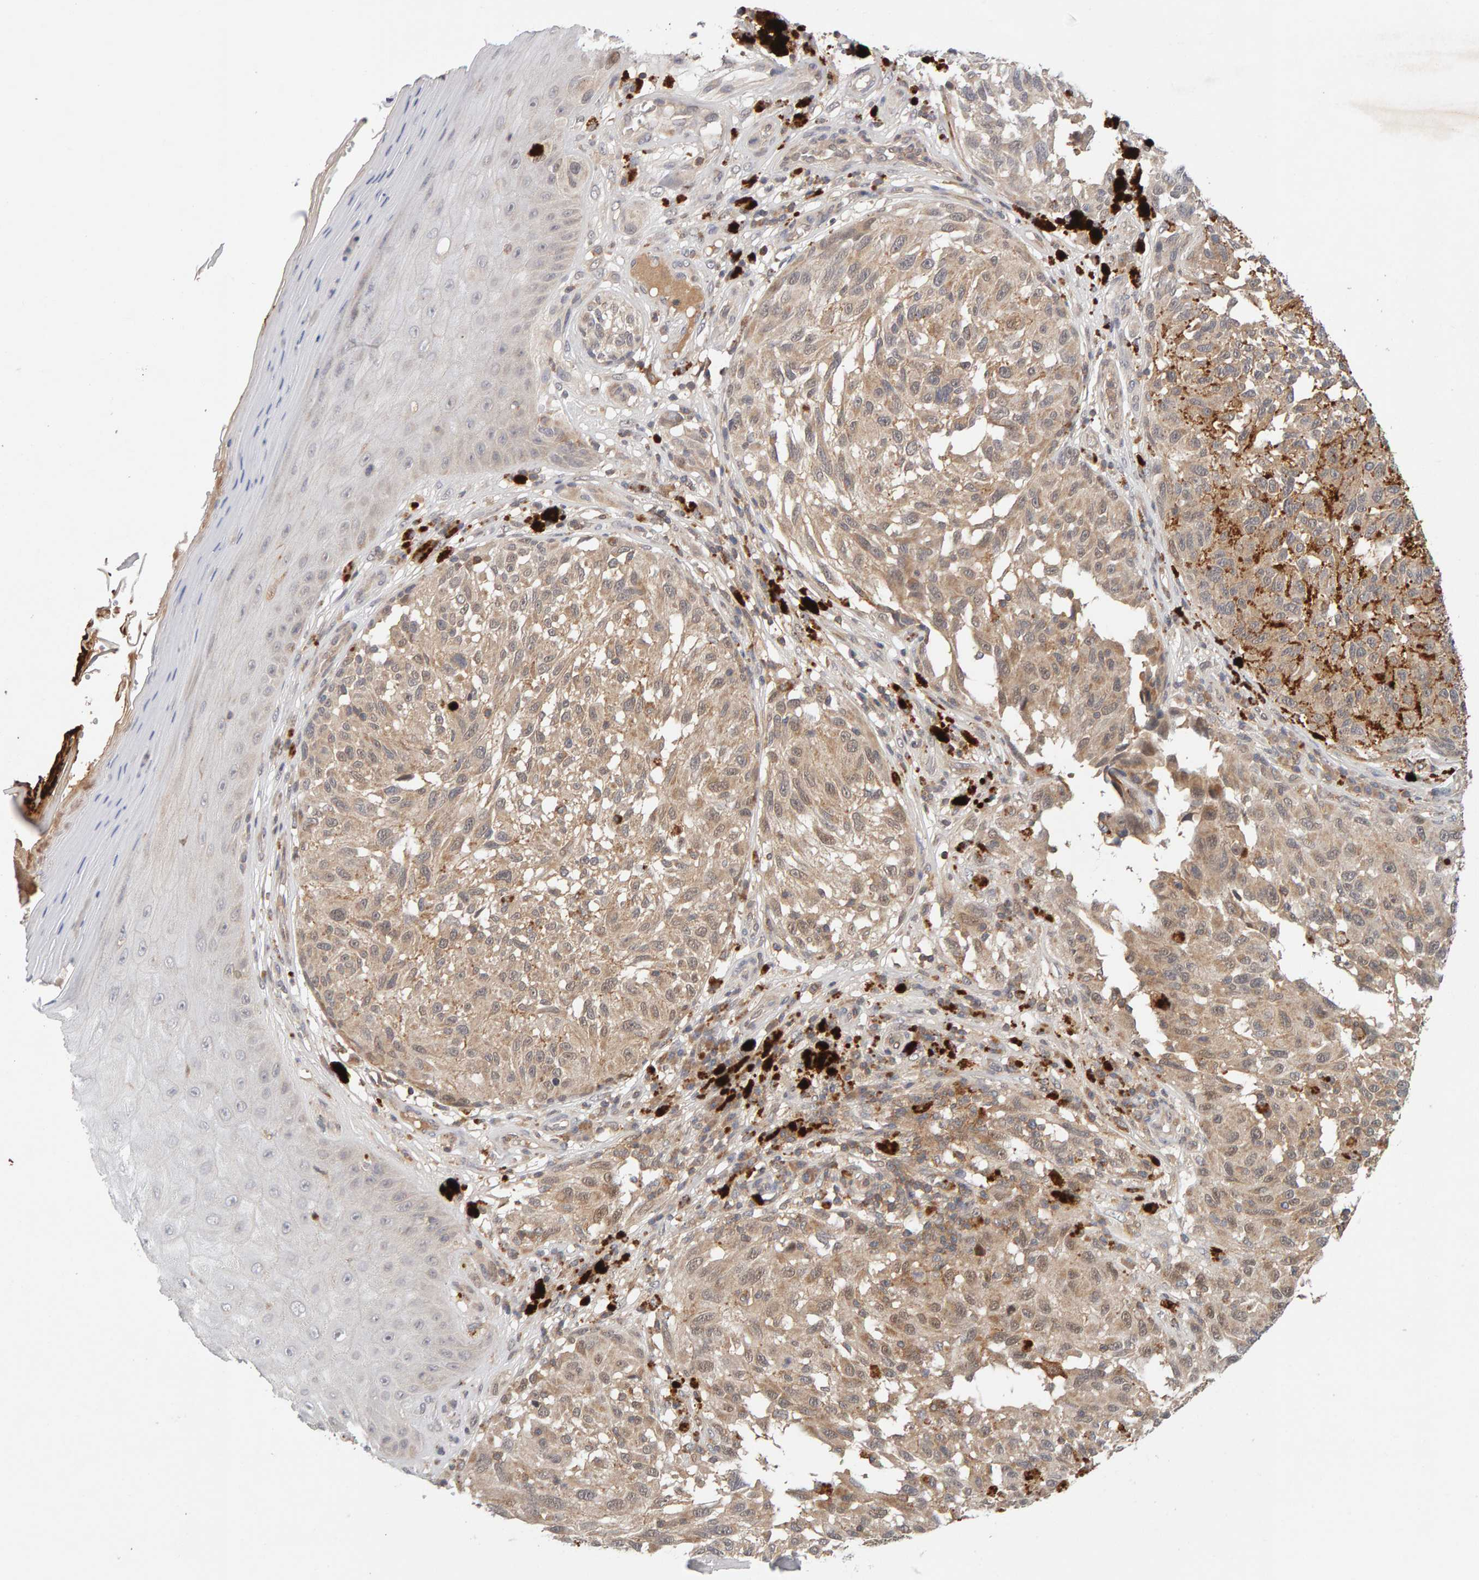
{"staining": {"intensity": "weak", "quantity": ">75%", "location": "cytoplasmic/membranous"}, "tissue": "melanoma", "cell_type": "Tumor cells", "image_type": "cancer", "snomed": [{"axis": "morphology", "description": "Malignant melanoma, NOS"}, {"axis": "topography", "description": "Skin"}], "caption": "A high-resolution micrograph shows IHC staining of melanoma, which exhibits weak cytoplasmic/membranous positivity in approximately >75% of tumor cells. The protein of interest is stained brown, and the nuclei are stained in blue (DAB IHC with brightfield microscopy, high magnification).", "gene": "NUDCD1", "patient": {"sex": "female", "age": 73}}